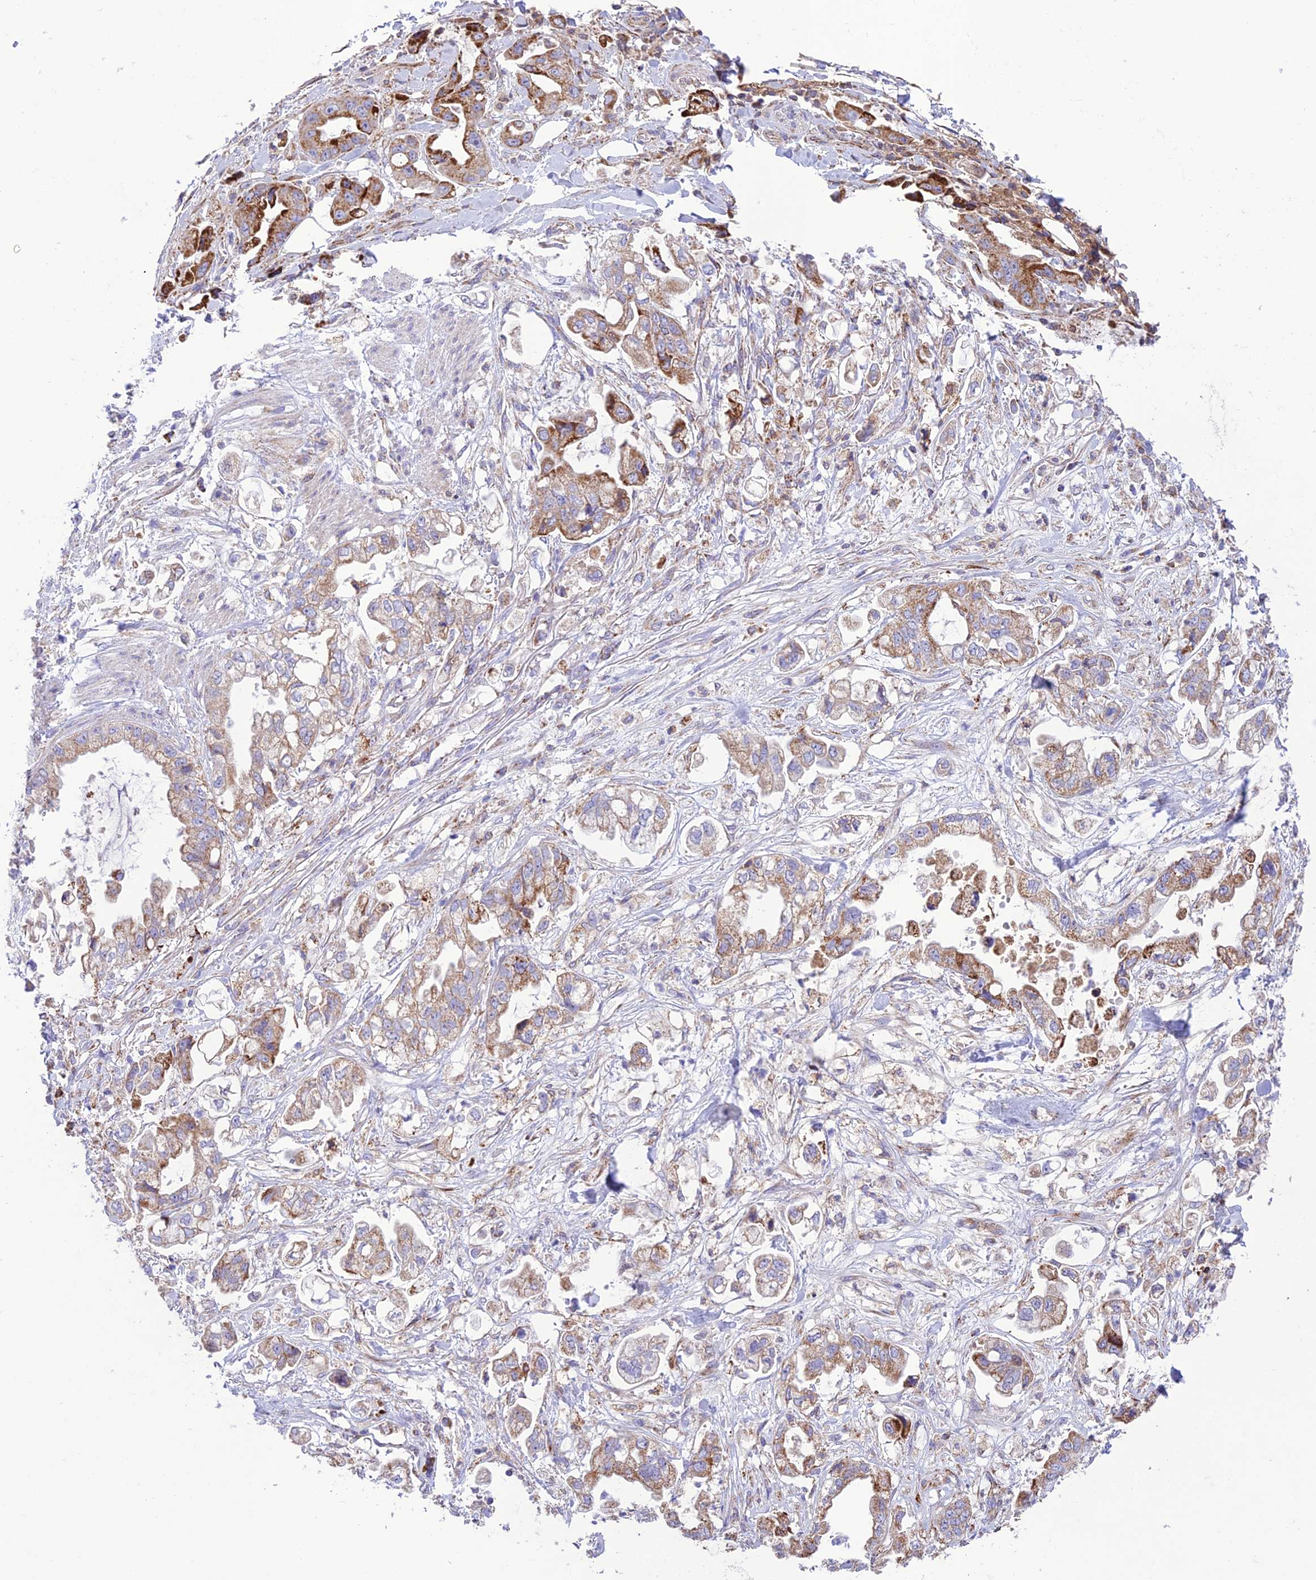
{"staining": {"intensity": "moderate", "quantity": "25%-75%", "location": "cytoplasmic/membranous"}, "tissue": "stomach cancer", "cell_type": "Tumor cells", "image_type": "cancer", "snomed": [{"axis": "morphology", "description": "Adenocarcinoma, NOS"}, {"axis": "topography", "description": "Stomach"}], "caption": "An image of stomach cancer (adenocarcinoma) stained for a protein demonstrates moderate cytoplasmic/membranous brown staining in tumor cells.", "gene": "UAP1L1", "patient": {"sex": "male", "age": 62}}